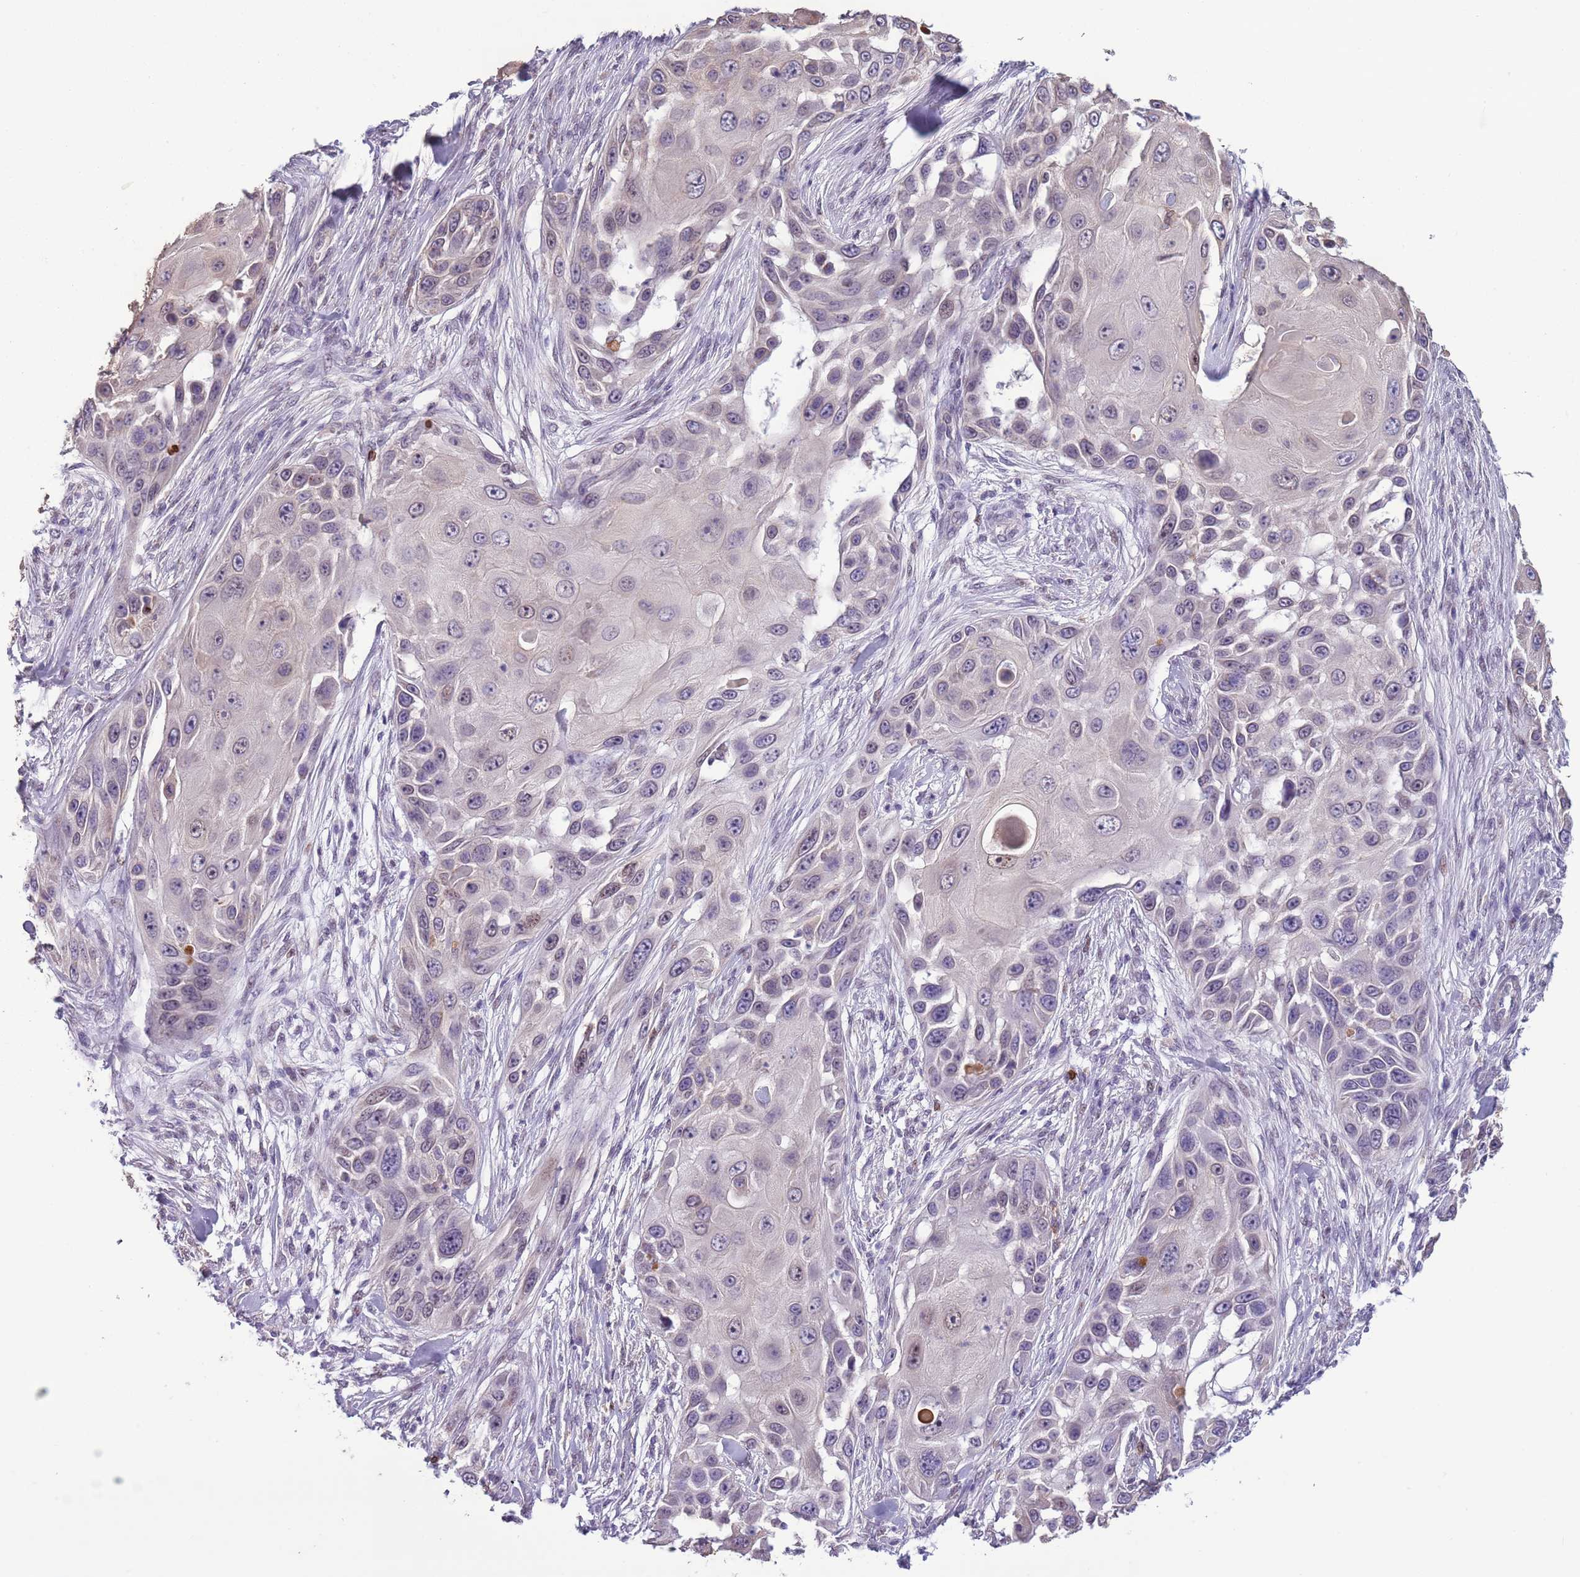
{"staining": {"intensity": "weak", "quantity": "<25%", "location": "nuclear"}, "tissue": "skin cancer", "cell_type": "Tumor cells", "image_type": "cancer", "snomed": [{"axis": "morphology", "description": "Squamous cell carcinoma, NOS"}, {"axis": "topography", "description": "Skin"}], "caption": "Immunohistochemistry (IHC) photomicrograph of skin cancer stained for a protein (brown), which demonstrates no staining in tumor cells.", "gene": "CAPN9", "patient": {"sex": "female", "age": 44}}